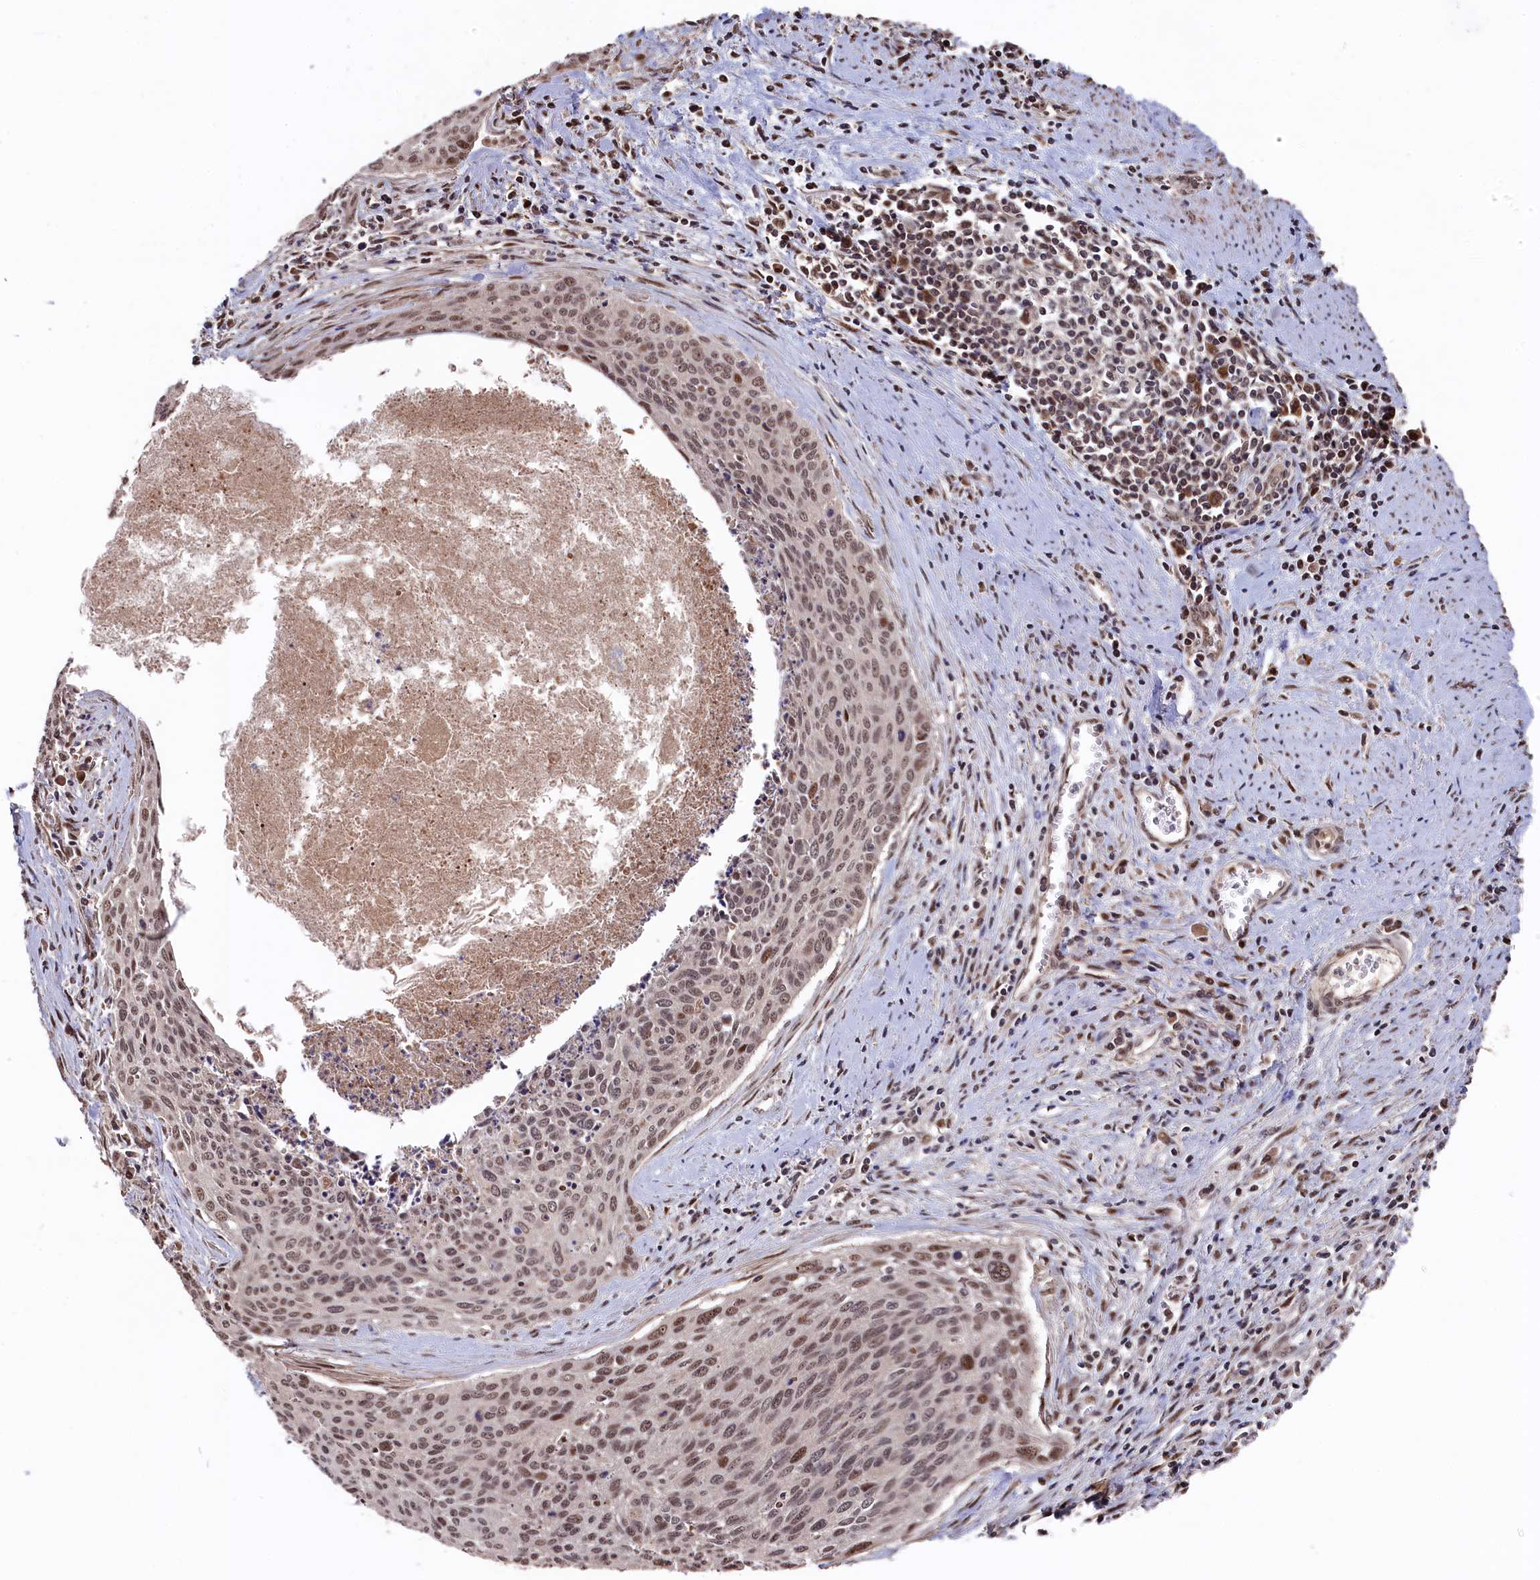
{"staining": {"intensity": "moderate", "quantity": ">75%", "location": "nuclear"}, "tissue": "cervical cancer", "cell_type": "Tumor cells", "image_type": "cancer", "snomed": [{"axis": "morphology", "description": "Squamous cell carcinoma, NOS"}, {"axis": "topography", "description": "Cervix"}], "caption": "Brown immunohistochemical staining in human cervical squamous cell carcinoma demonstrates moderate nuclear expression in approximately >75% of tumor cells. (DAB = brown stain, brightfield microscopy at high magnification).", "gene": "CLPX", "patient": {"sex": "female", "age": 55}}